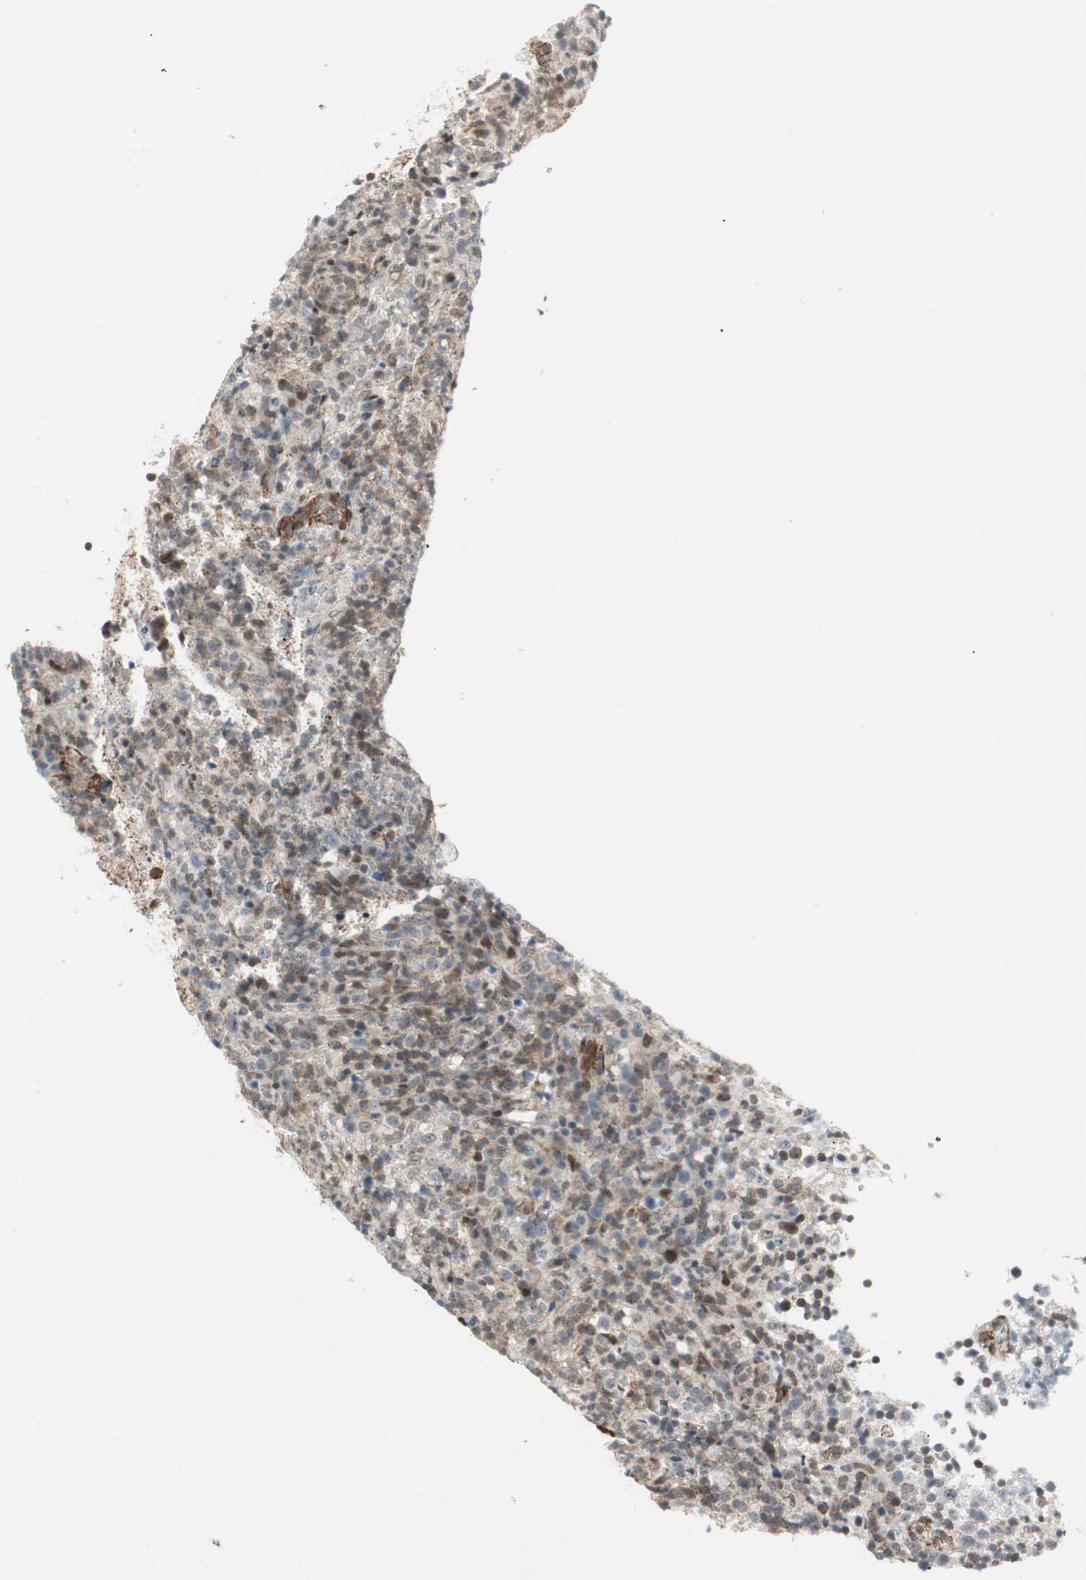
{"staining": {"intensity": "moderate", "quantity": "25%-75%", "location": "nuclear"}, "tissue": "lymphoma", "cell_type": "Tumor cells", "image_type": "cancer", "snomed": [{"axis": "morphology", "description": "Malignant lymphoma, non-Hodgkin's type, High grade"}, {"axis": "topography", "description": "Lymph node"}], "caption": "Immunohistochemistry (IHC) photomicrograph of neoplastic tissue: human malignant lymphoma, non-Hodgkin's type (high-grade) stained using IHC reveals medium levels of moderate protein expression localized specifically in the nuclear of tumor cells, appearing as a nuclear brown color.", "gene": "CDK19", "patient": {"sex": "female", "age": 76}}